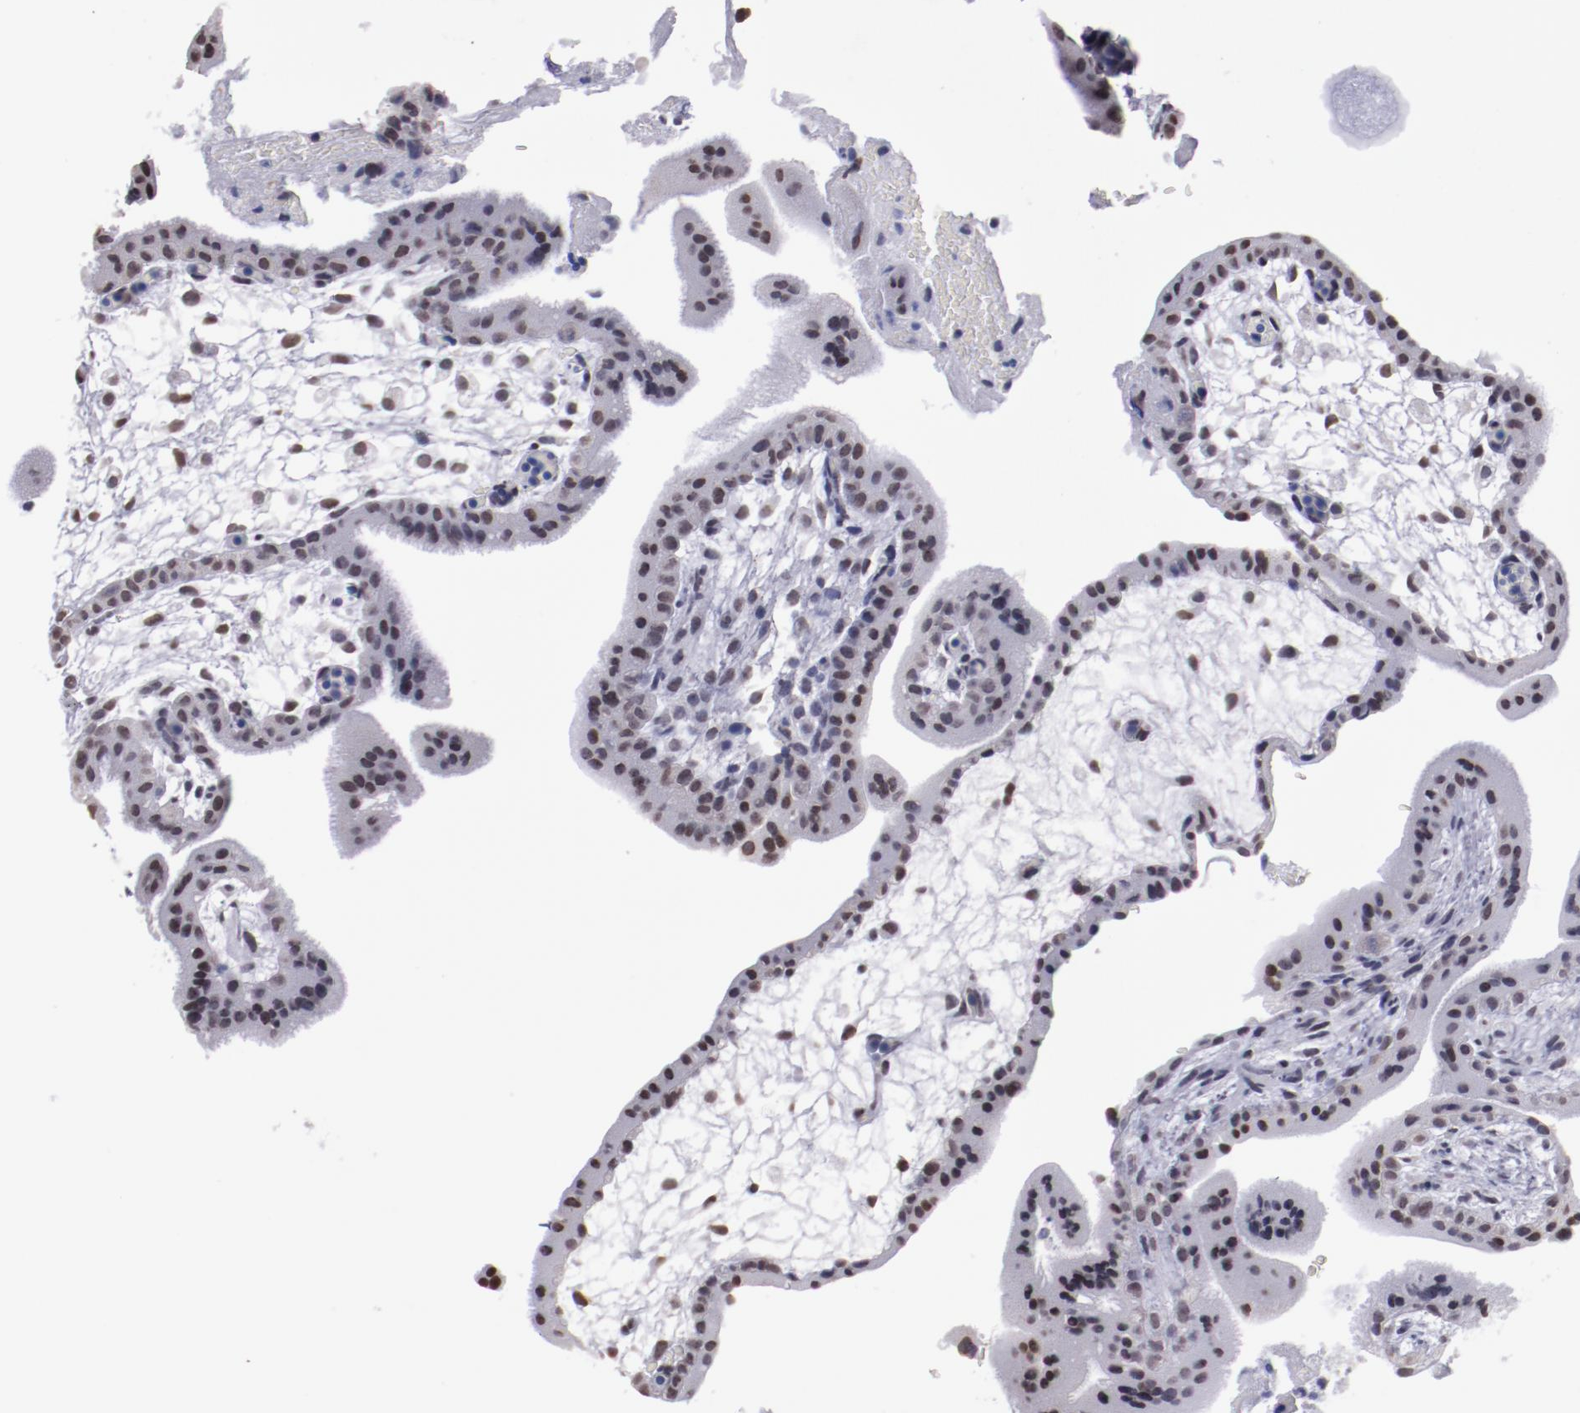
{"staining": {"intensity": "moderate", "quantity": "<25%", "location": "nuclear"}, "tissue": "placenta", "cell_type": "Decidual cells", "image_type": "normal", "snomed": [{"axis": "morphology", "description": "Normal tissue, NOS"}, {"axis": "topography", "description": "Placenta"}], "caption": "The histopathology image displays staining of benign placenta, revealing moderate nuclear protein expression (brown color) within decidual cells.", "gene": "IRF4", "patient": {"sex": "female", "age": 35}}